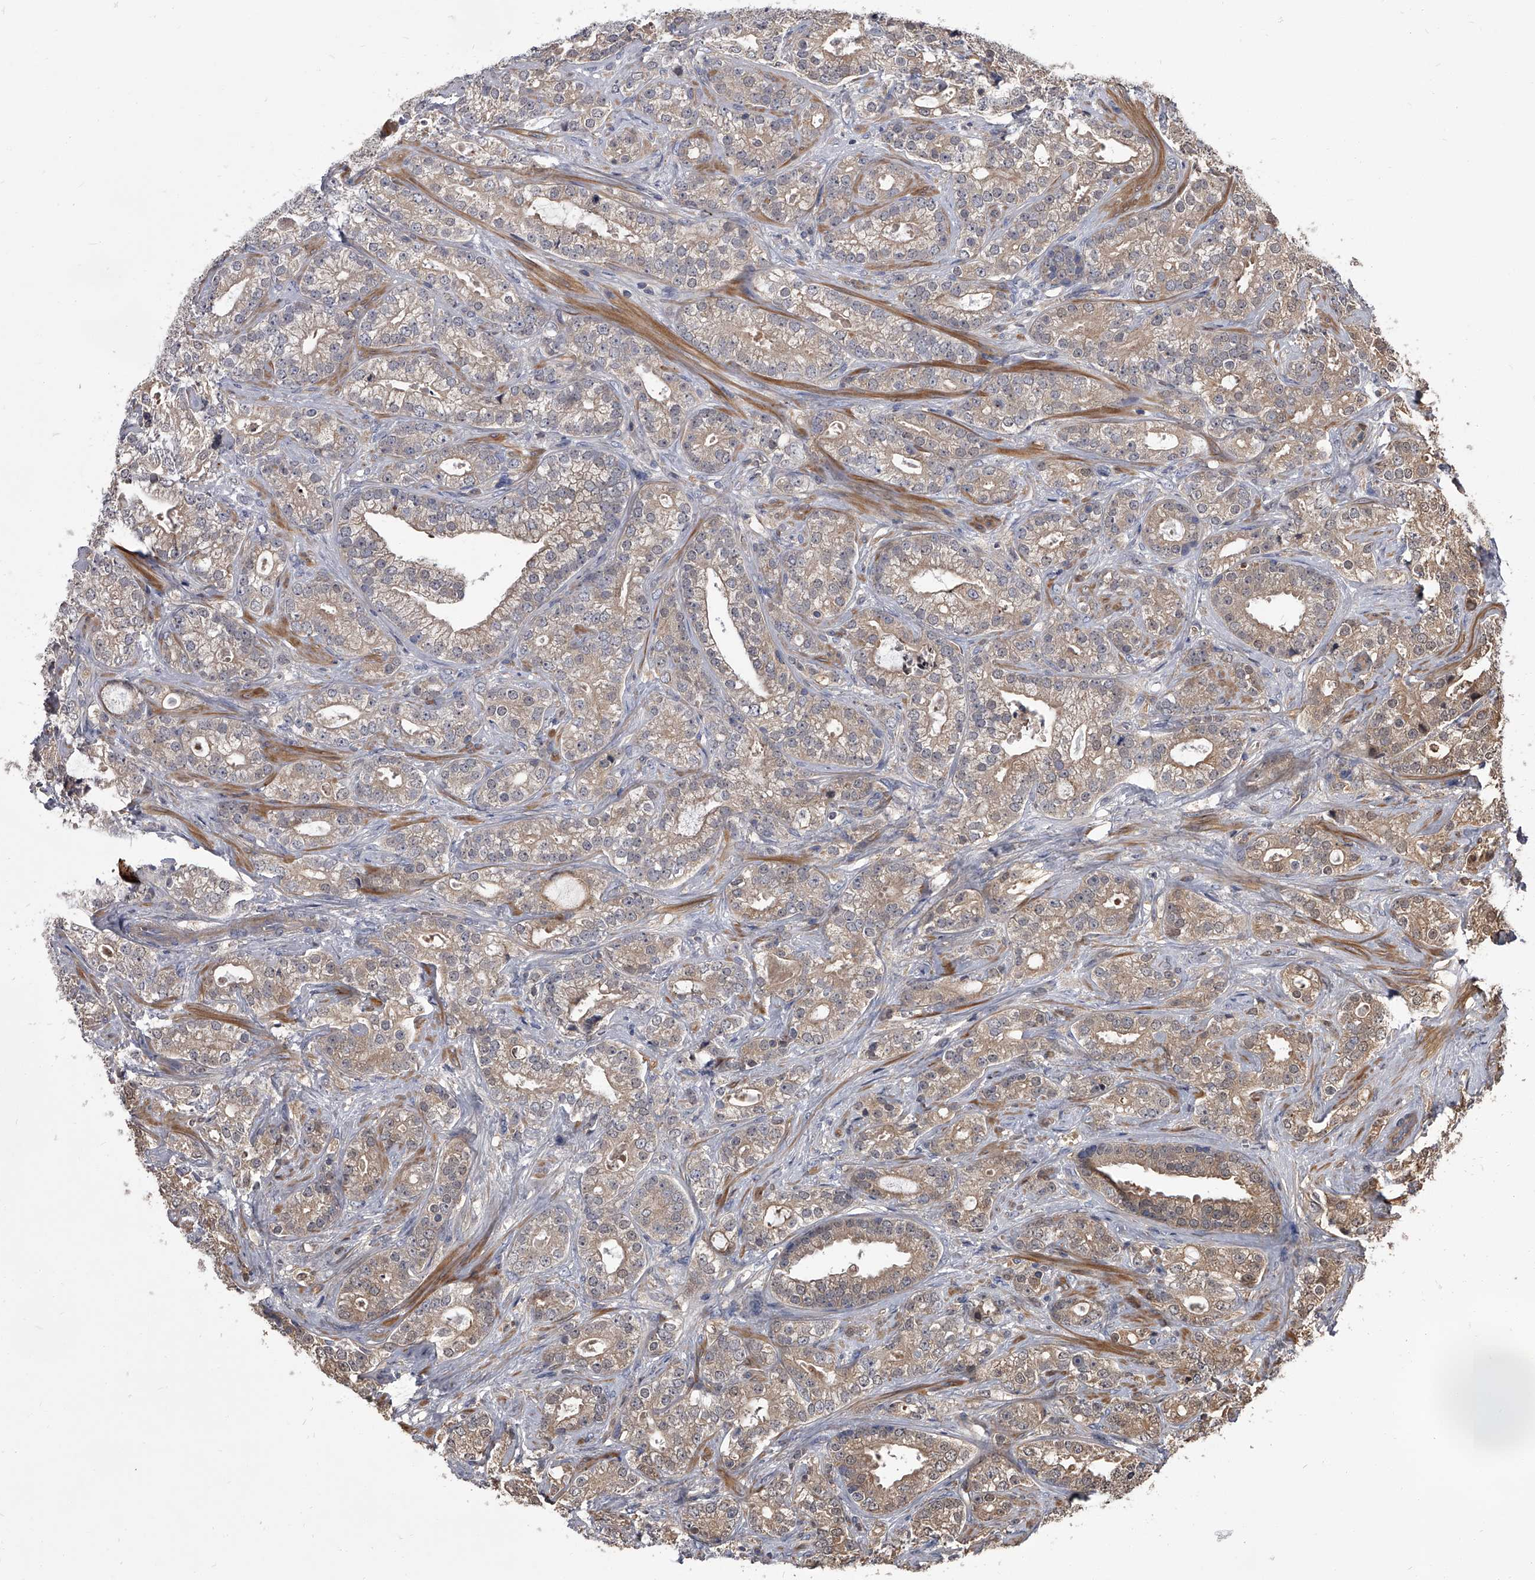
{"staining": {"intensity": "weak", "quantity": "25%-75%", "location": "cytoplasmic/membranous"}, "tissue": "prostate cancer", "cell_type": "Tumor cells", "image_type": "cancer", "snomed": [{"axis": "morphology", "description": "Adenocarcinoma, High grade"}, {"axis": "topography", "description": "Prostate and seminal vesicle, NOS"}], "caption": "Immunohistochemistry (DAB (3,3'-diaminobenzidine)) staining of prostate cancer (adenocarcinoma (high-grade)) demonstrates weak cytoplasmic/membranous protein staining in about 25%-75% of tumor cells. Ihc stains the protein in brown and the nuclei are stained blue.", "gene": "STK36", "patient": {"sex": "male", "age": 67}}